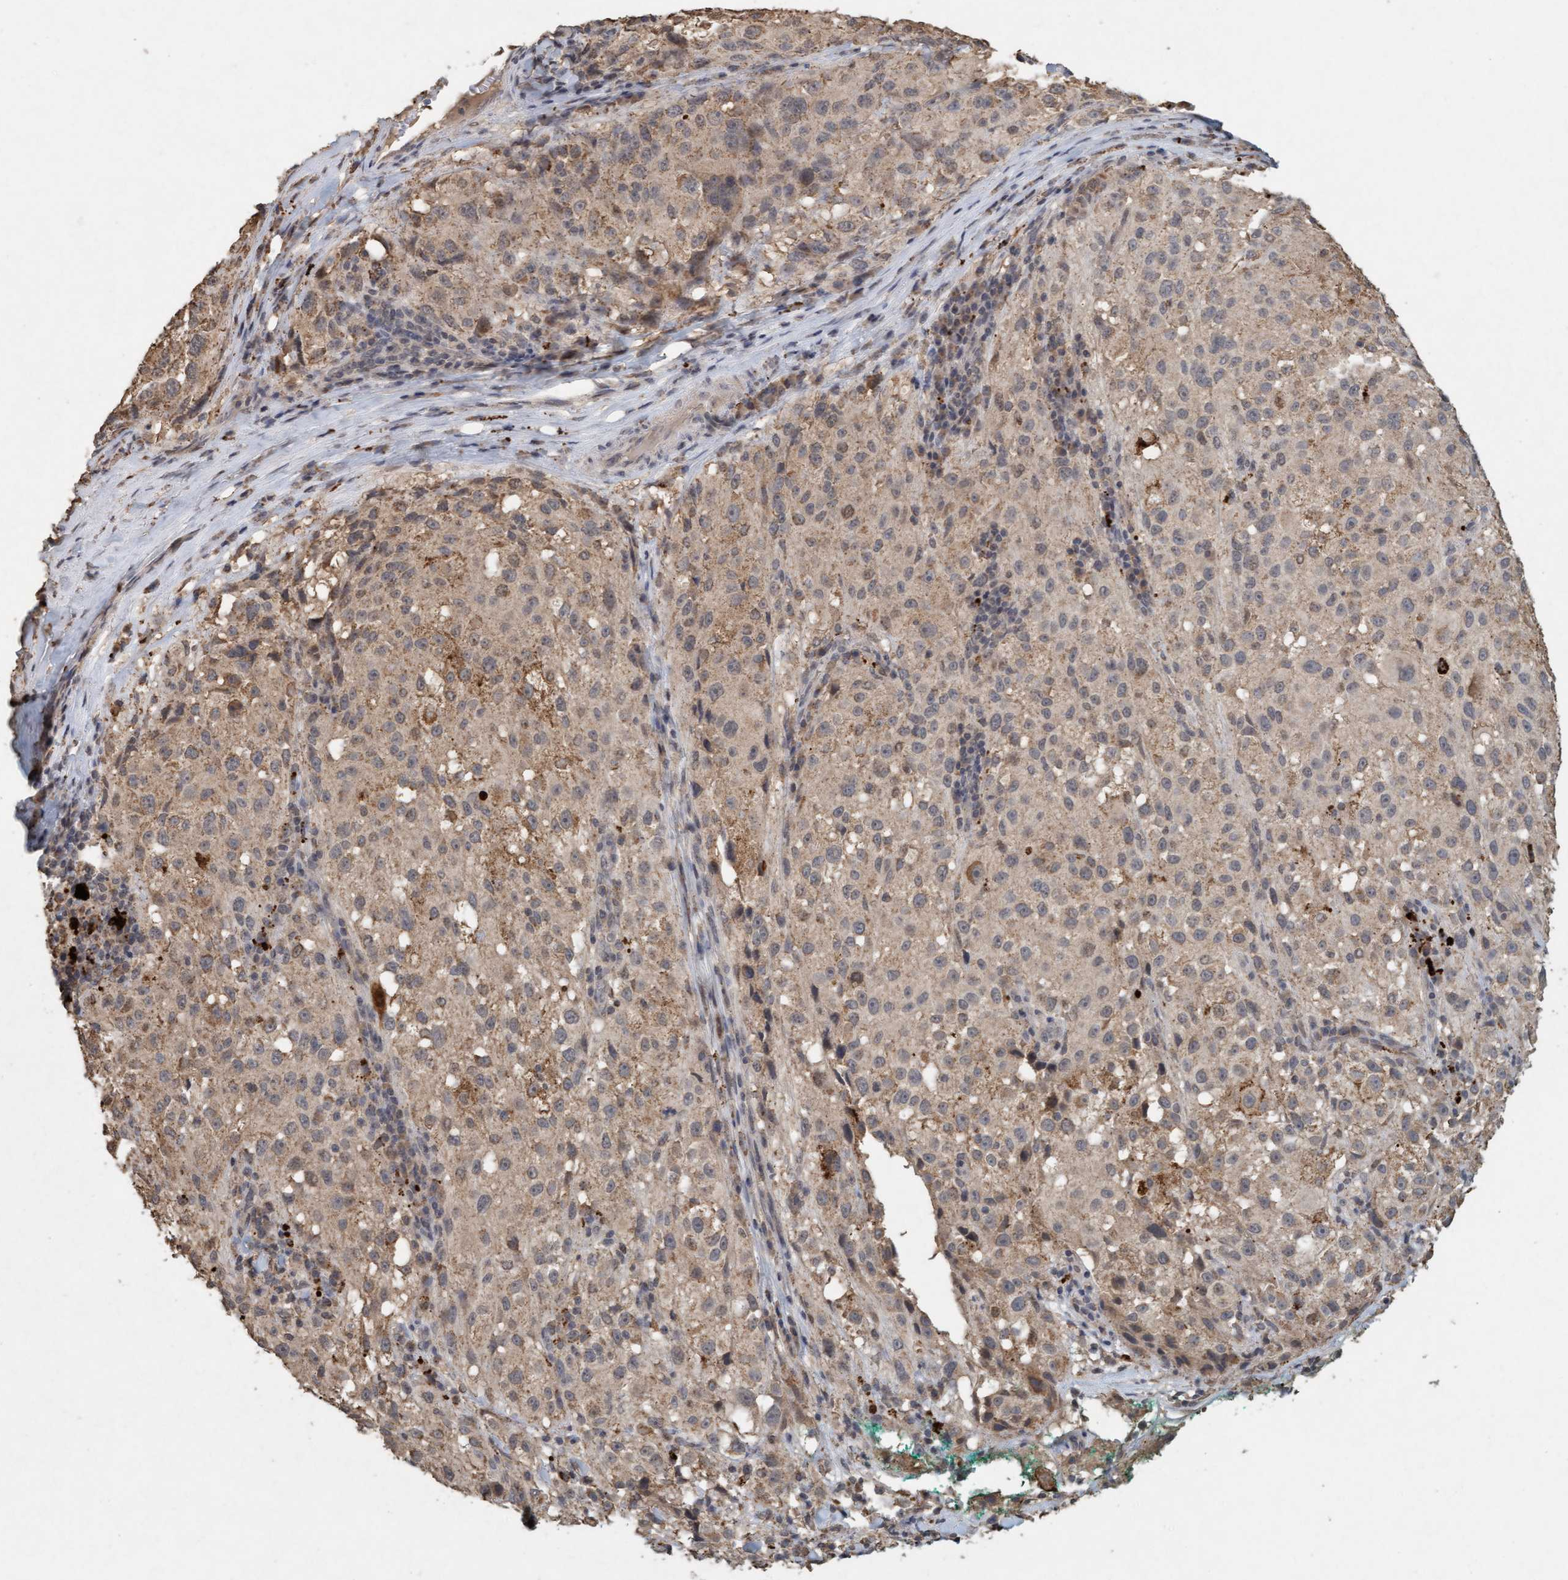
{"staining": {"intensity": "weak", "quantity": ">75%", "location": "cytoplasmic/membranous"}, "tissue": "melanoma", "cell_type": "Tumor cells", "image_type": "cancer", "snomed": [{"axis": "morphology", "description": "Necrosis, NOS"}, {"axis": "morphology", "description": "Malignant melanoma, NOS"}, {"axis": "topography", "description": "Skin"}], "caption": "Brown immunohistochemical staining in human malignant melanoma displays weak cytoplasmic/membranous positivity in about >75% of tumor cells. Nuclei are stained in blue.", "gene": "VSIG8", "patient": {"sex": "female", "age": 87}}